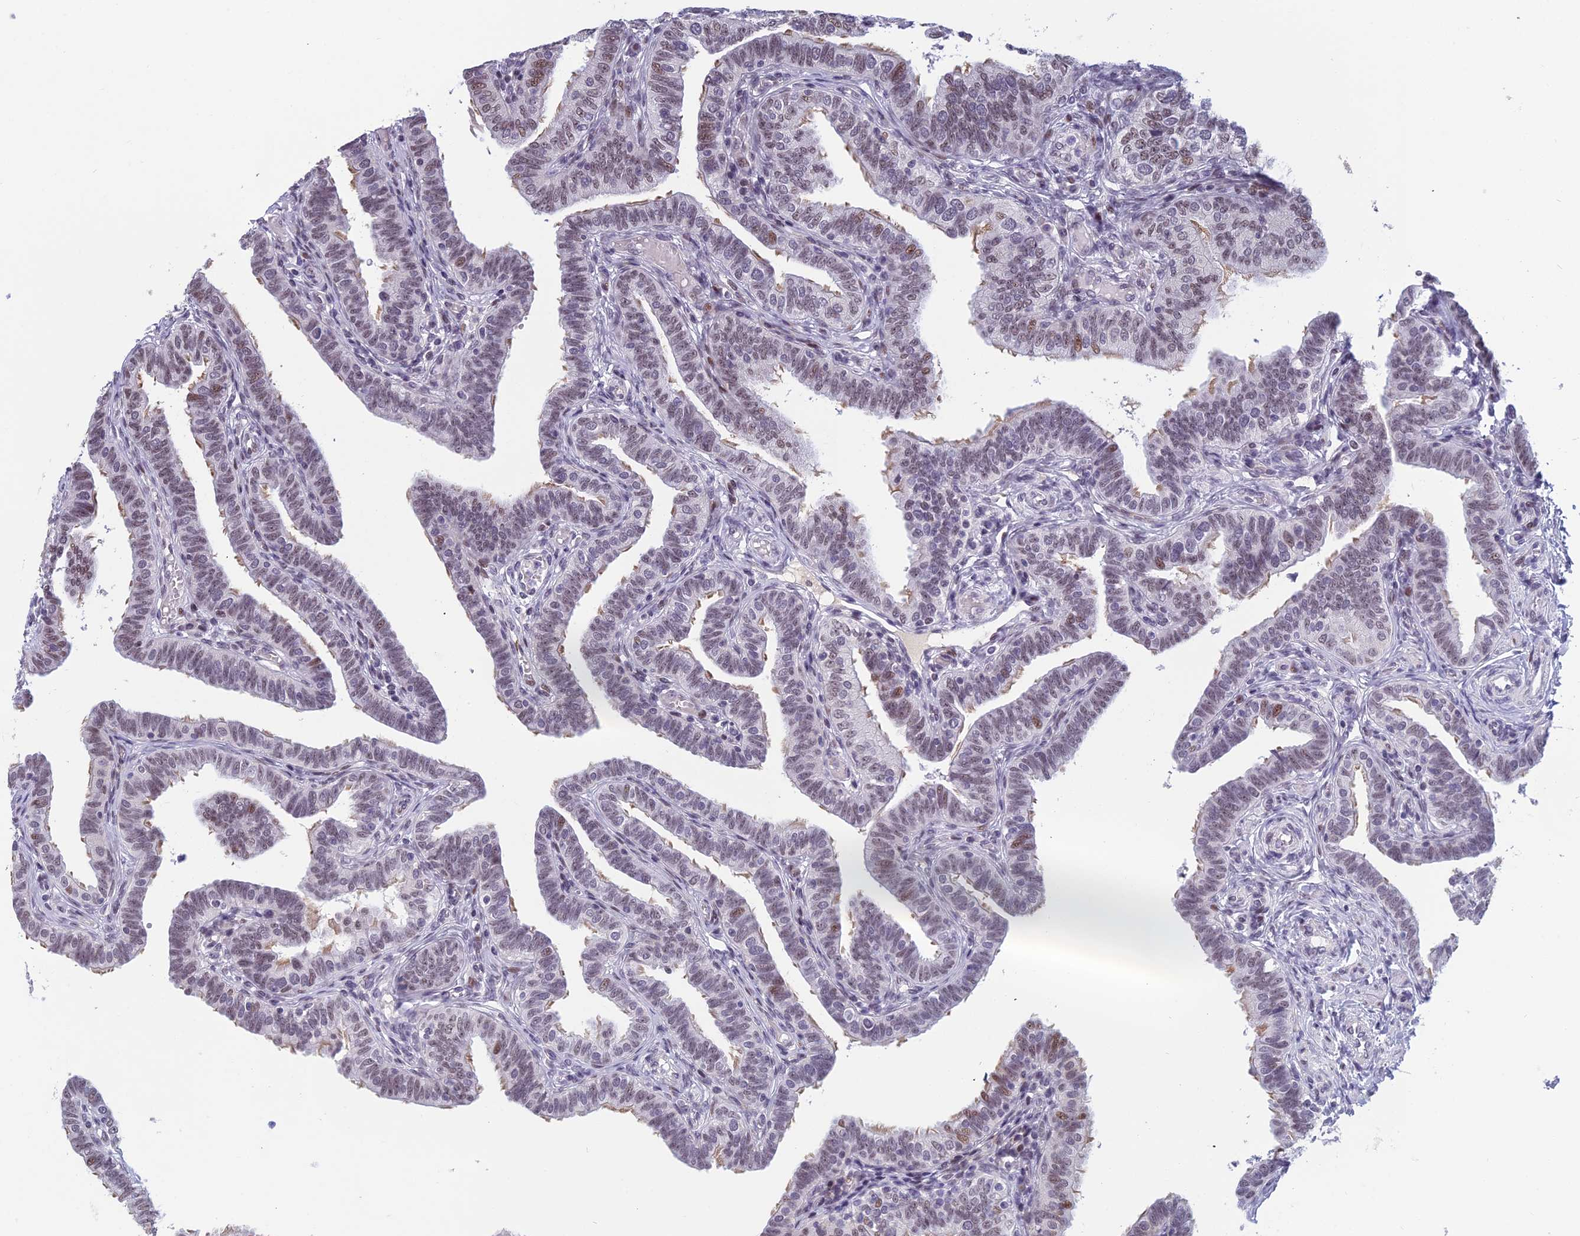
{"staining": {"intensity": "moderate", "quantity": "25%-75%", "location": "cytoplasmic/membranous,nuclear"}, "tissue": "fallopian tube", "cell_type": "Glandular cells", "image_type": "normal", "snomed": [{"axis": "morphology", "description": "Normal tissue, NOS"}, {"axis": "topography", "description": "Fallopian tube"}], "caption": "Glandular cells show moderate cytoplasmic/membranous,nuclear staining in approximately 25%-75% of cells in unremarkable fallopian tube.", "gene": "RGS17", "patient": {"sex": "female", "age": 39}}